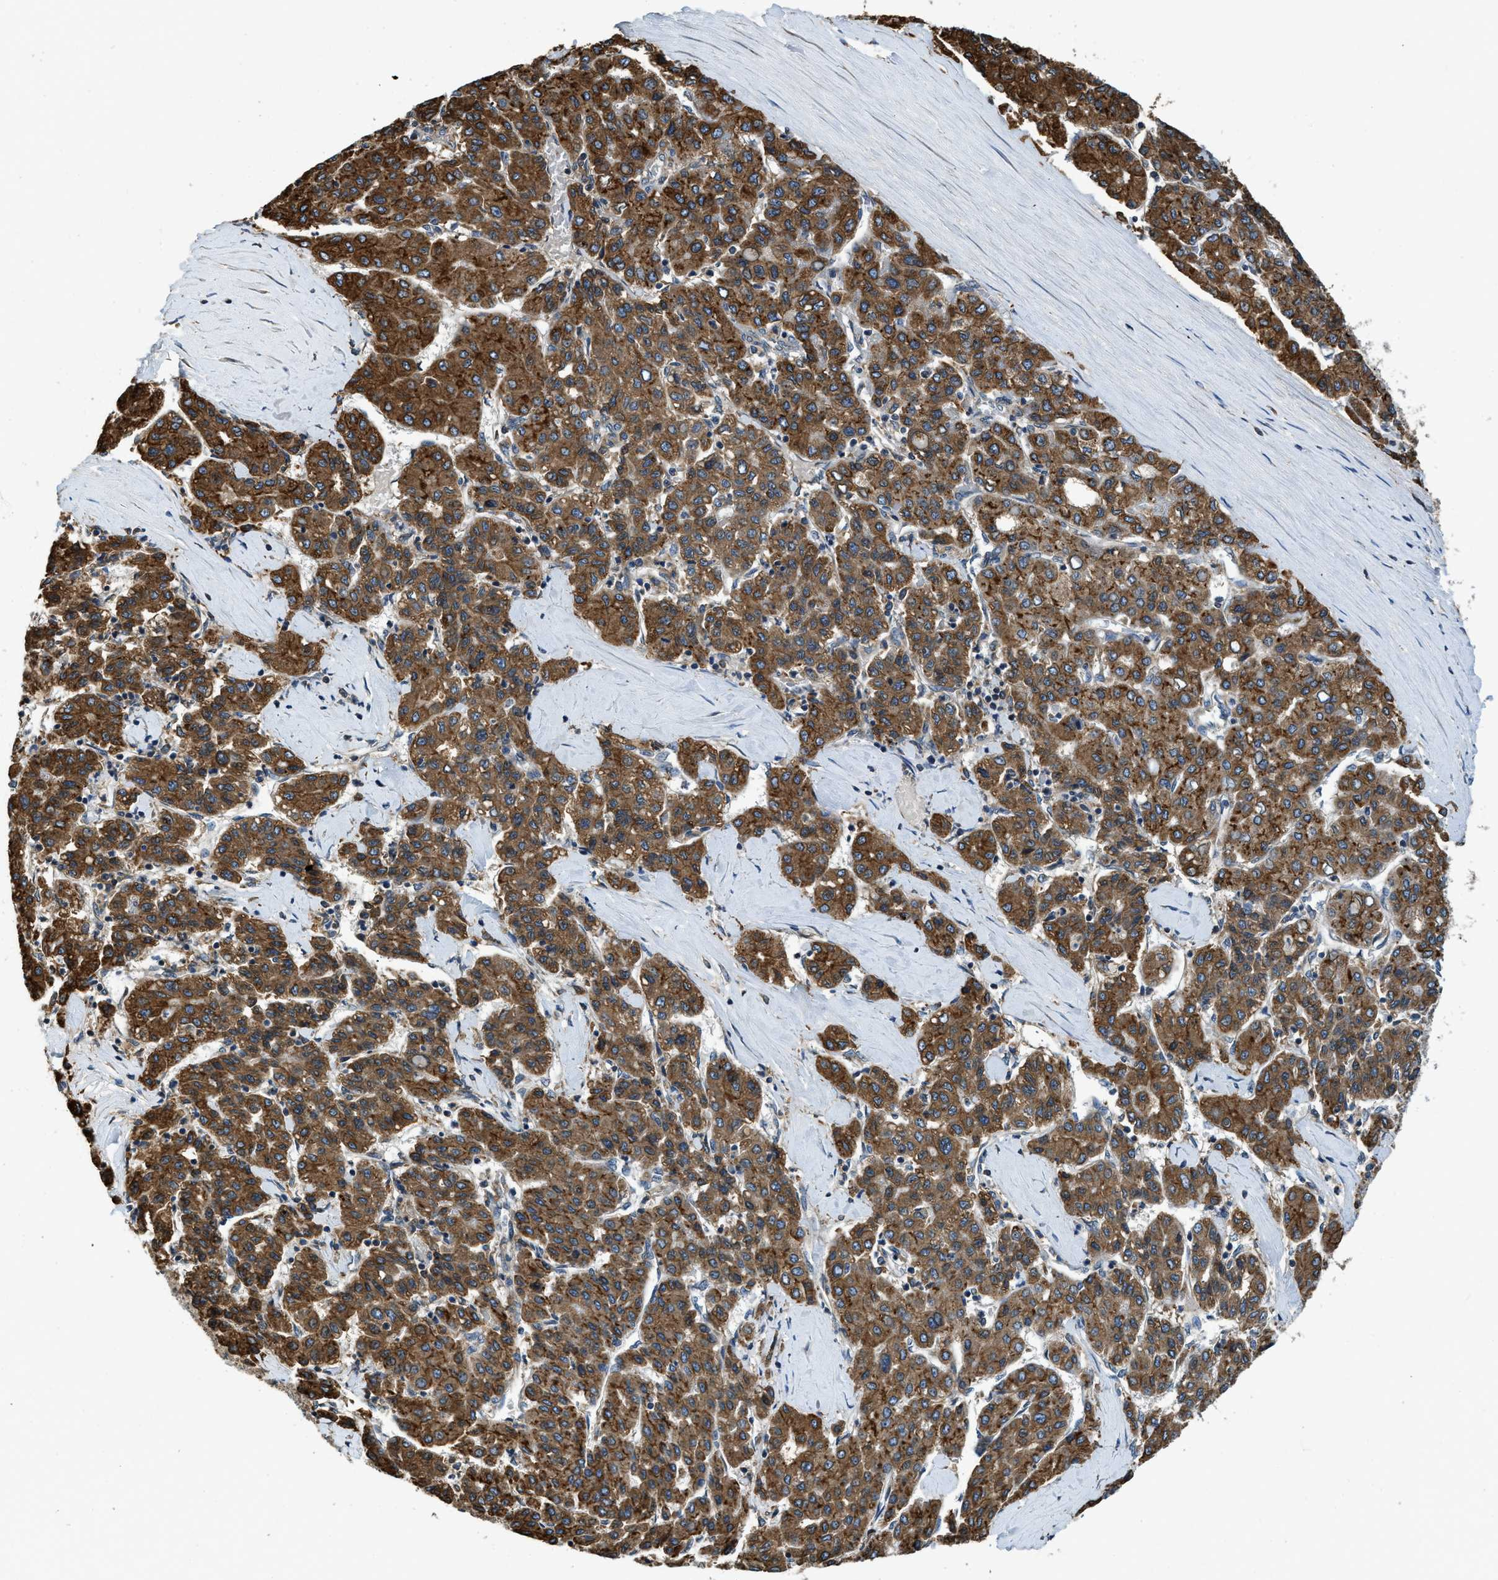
{"staining": {"intensity": "strong", "quantity": ">75%", "location": "cytoplasmic/membranous"}, "tissue": "liver cancer", "cell_type": "Tumor cells", "image_type": "cancer", "snomed": [{"axis": "morphology", "description": "Carcinoma, Hepatocellular, NOS"}, {"axis": "topography", "description": "Liver"}], "caption": "IHC image of liver cancer stained for a protein (brown), which reveals high levels of strong cytoplasmic/membranous expression in about >75% of tumor cells.", "gene": "BCAP31", "patient": {"sex": "male", "age": 65}}